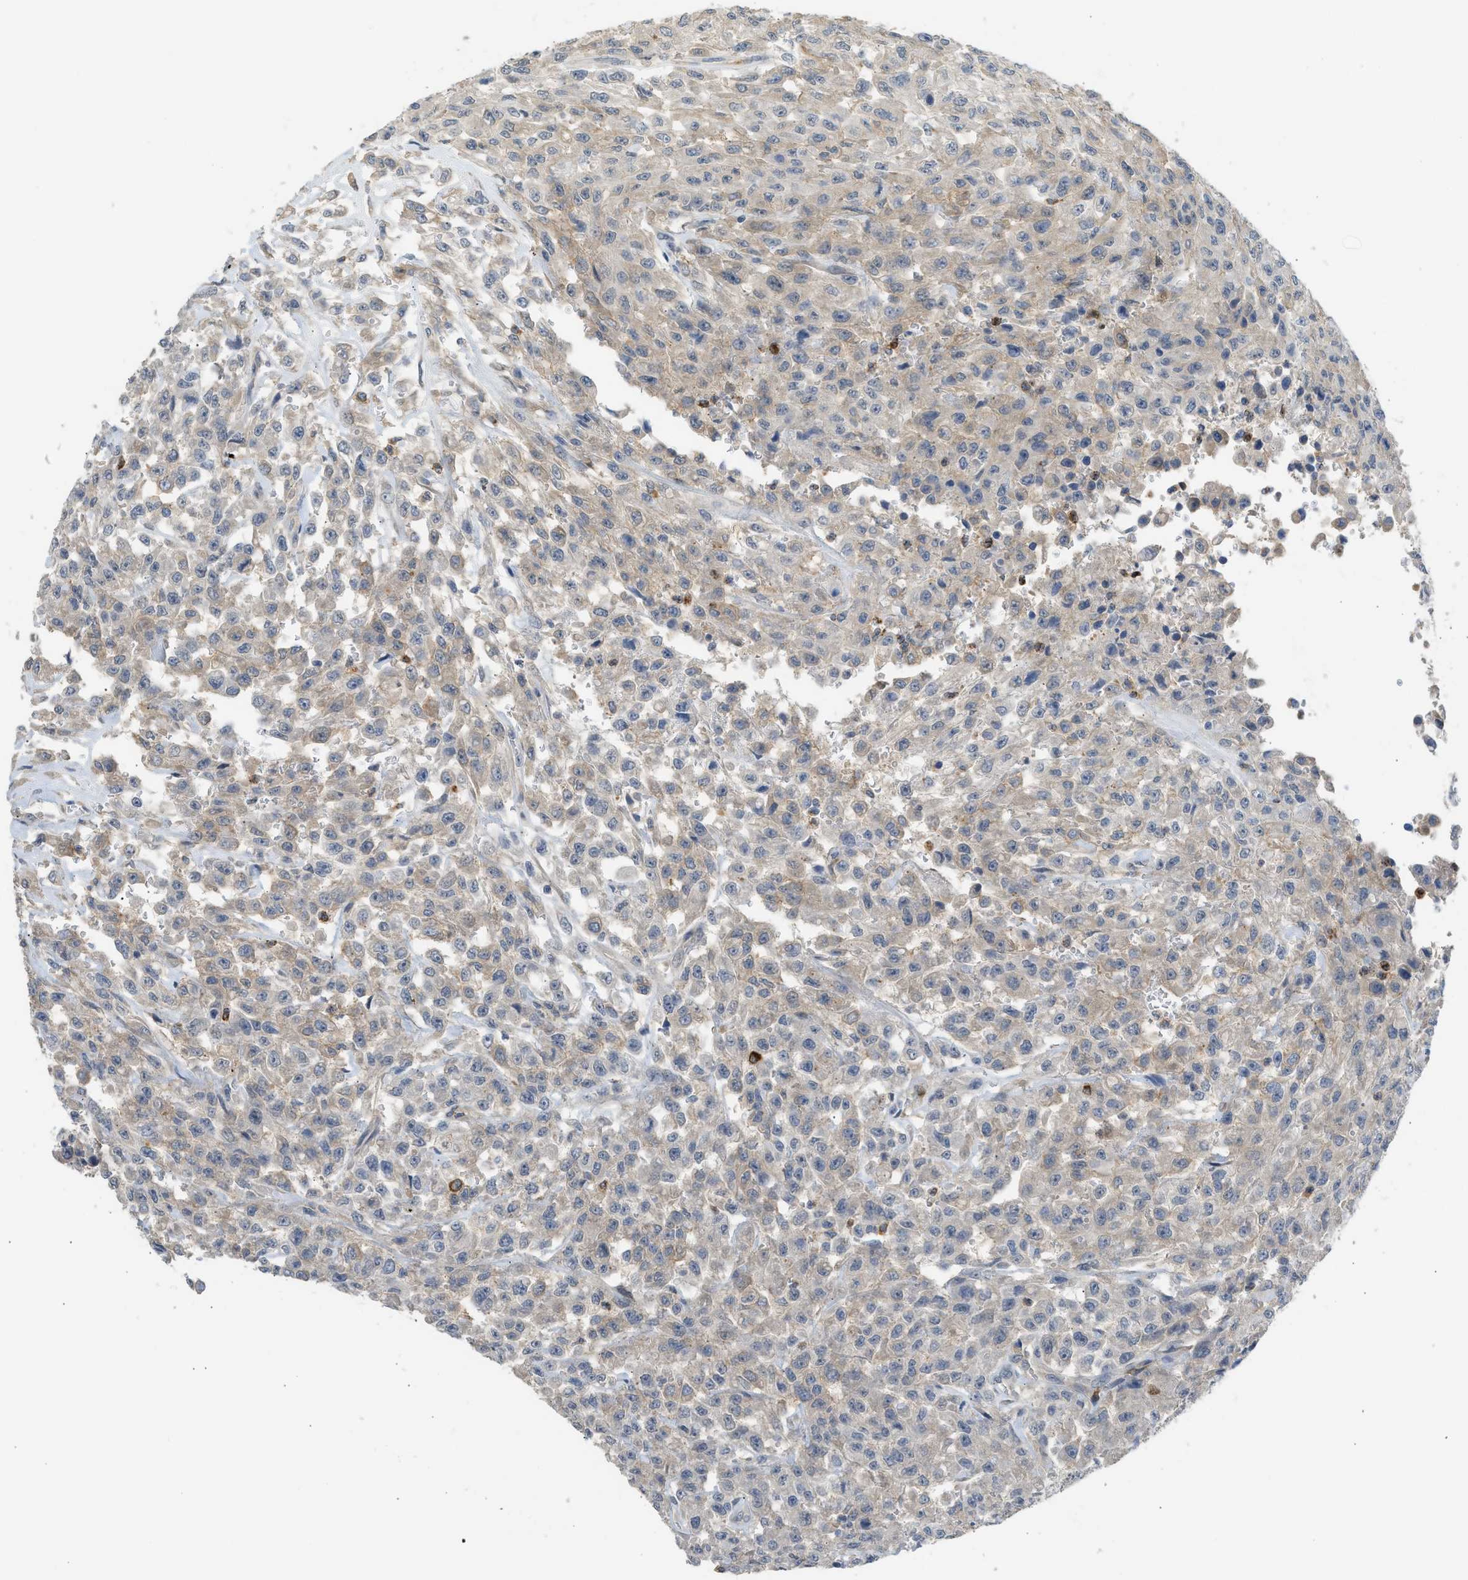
{"staining": {"intensity": "weak", "quantity": "25%-75%", "location": "cytoplasmic/membranous"}, "tissue": "urothelial cancer", "cell_type": "Tumor cells", "image_type": "cancer", "snomed": [{"axis": "morphology", "description": "Urothelial carcinoma, High grade"}, {"axis": "topography", "description": "Urinary bladder"}], "caption": "Tumor cells demonstrate low levels of weak cytoplasmic/membranous expression in about 25%-75% of cells in human urothelial cancer.", "gene": "RHBDF2", "patient": {"sex": "male", "age": 46}}